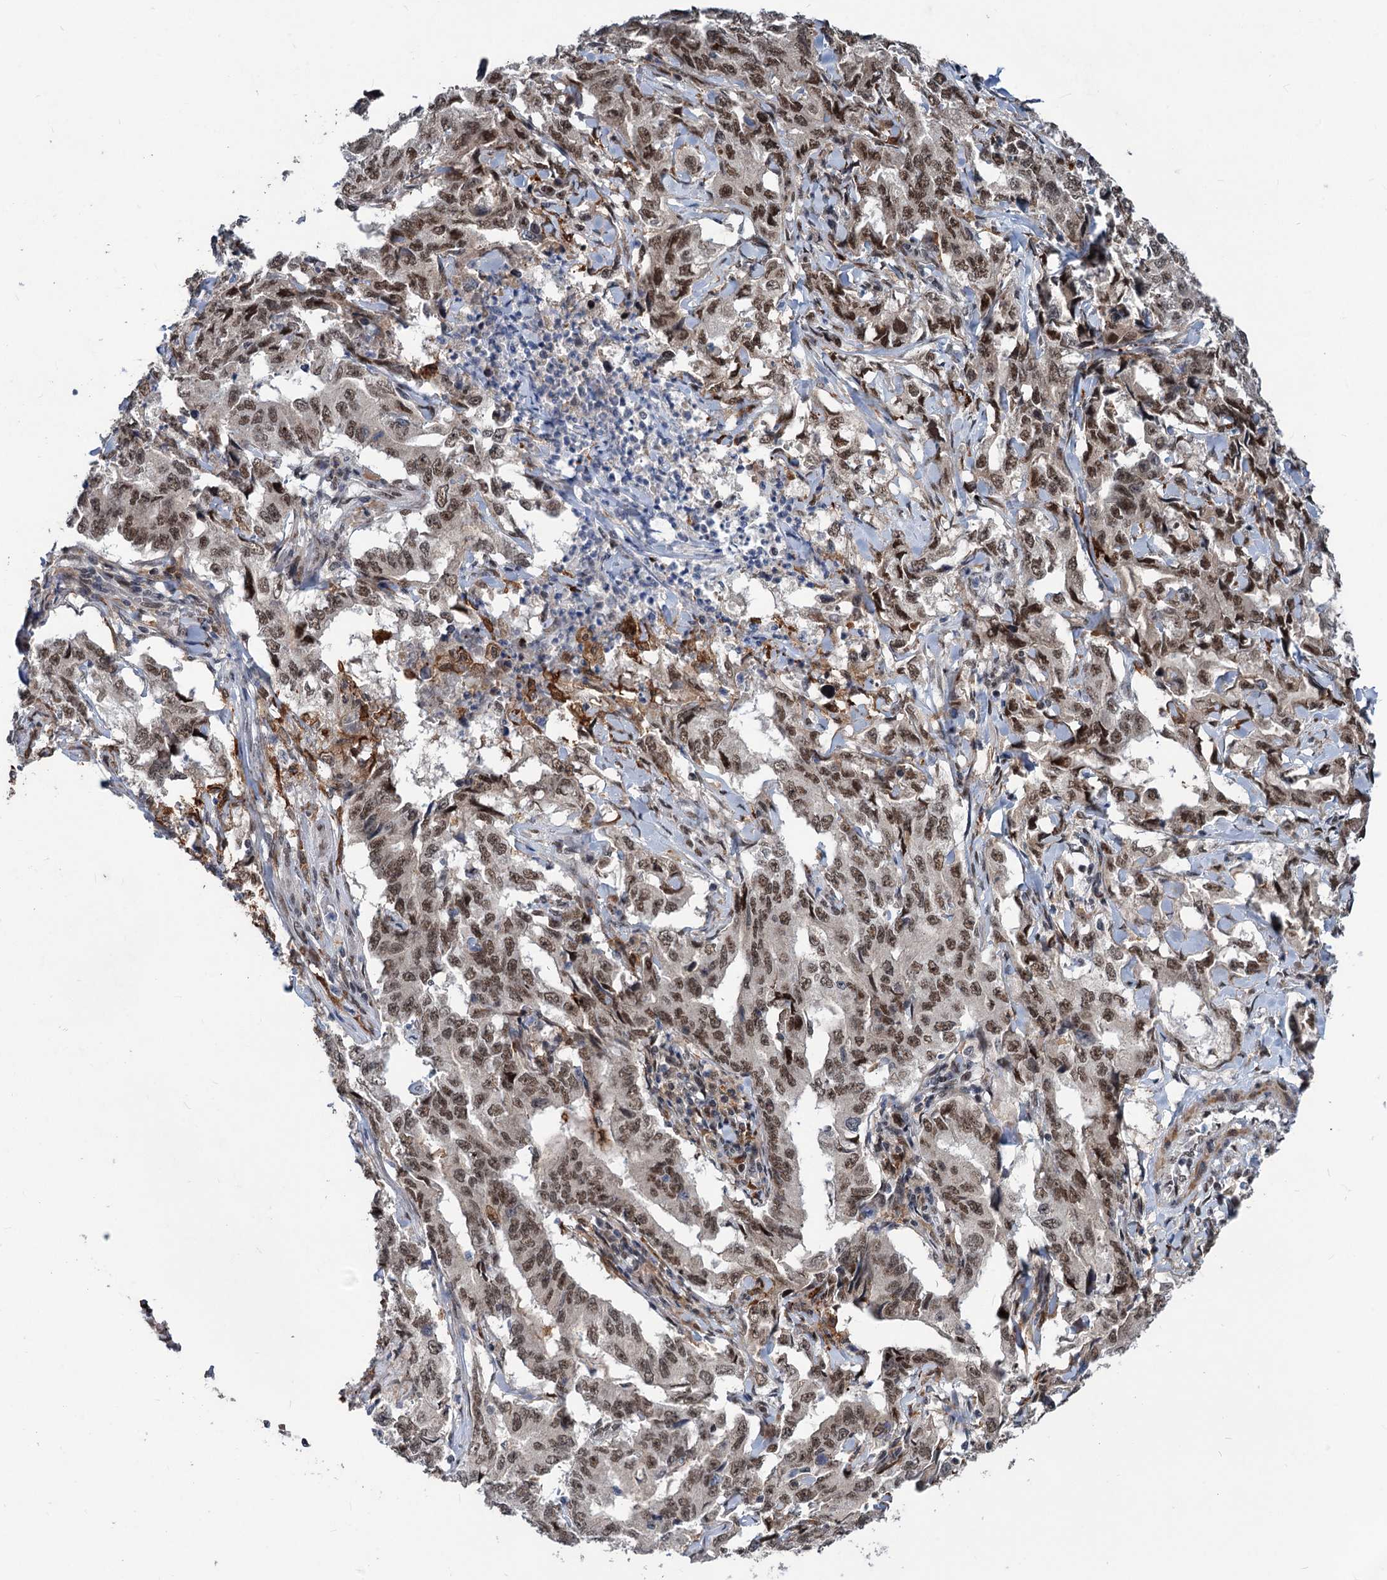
{"staining": {"intensity": "moderate", "quantity": ">75%", "location": "nuclear"}, "tissue": "lung cancer", "cell_type": "Tumor cells", "image_type": "cancer", "snomed": [{"axis": "morphology", "description": "Adenocarcinoma, NOS"}, {"axis": "topography", "description": "Lung"}], "caption": "Immunohistochemistry (IHC) image of neoplastic tissue: human lung adenocarcinoma stained using immunohistochemistry (IHC) exhibits medium levels of moderate protein expression localized specifically in the nuclear of tumor cells, appearing as a nuclear brown color.", "gene": "PHF8", "patient": {"sex": "female", "age": 51}}